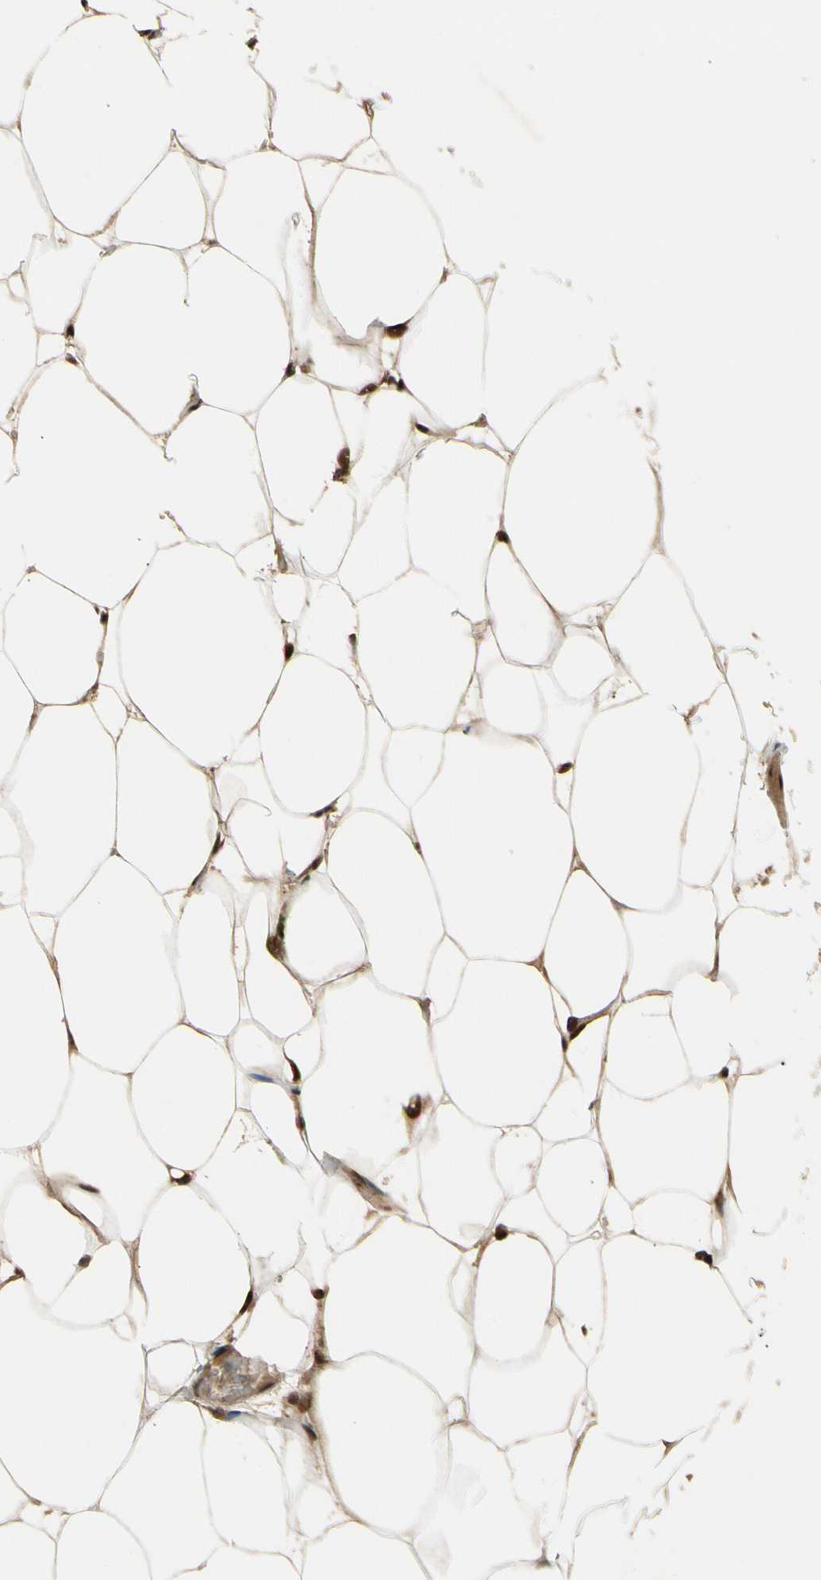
{"staining": {"intensity": "moderate", "quantity": ">75%", "location": "cytoplasmic/membranous,nuclear"}, "tissue": "adipose tissue", "cell_type": "Adipocytes", "image_type": "normal", "snomed": [{"axis": "morphology", "description": "Normal tissue, NOS"}, {"axis": "topography", "description": "Breast"}, {"axis": "topography", "description": "Adipose tissue"}], "caption": "Brown immunohistochemical staining in normal adipose tissue exhibits moderate cytoplasmic/membranous,nuclear positivity in approximately >75% of adipocytes. The staining was performed using DAB, with brown indicating positive protein expression. Nuclei are stained blue with hematoxylin.", "gene": "TMEM230", "patient": {"sex": "female", "age": 25}}